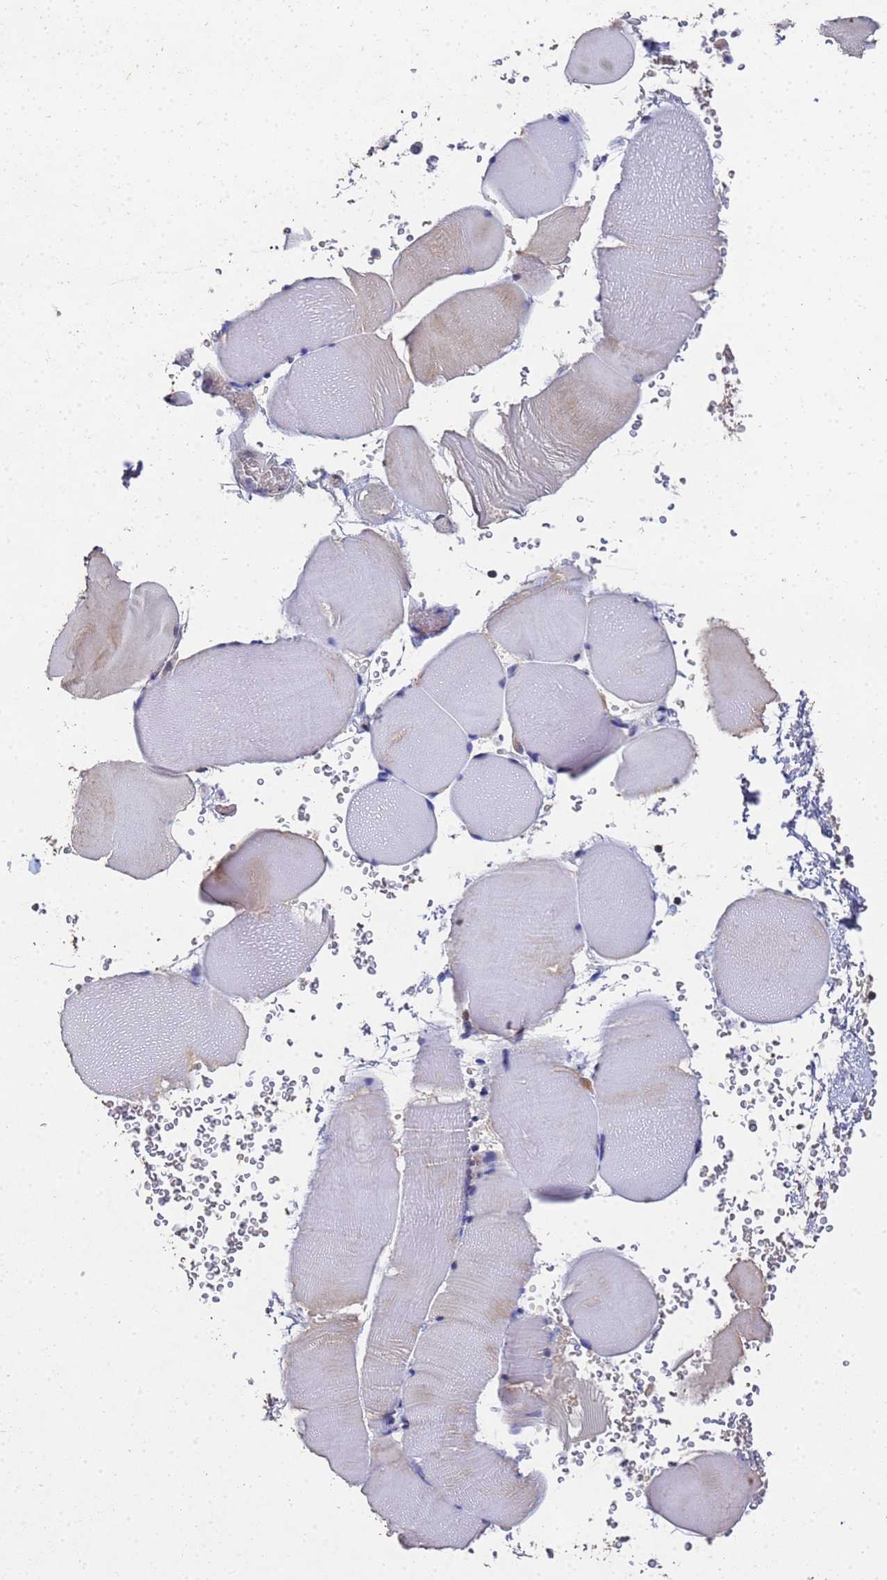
{"staining": {"intensity": "moderate", "quantity": "<25%", "location": "cytoplasmic/membranous"}, "tissue": "skeletal muscle", "cell_type": "Myocytes", "image_type": "normal", "snomed": [{"axis": "morphology", "description": "Normal tissue, NOS"}, {"axis": "topography", "description": "Skeletal muscle"}], "caption": "This photomicrograph reveals IHC staining of benign human skeletal muscle, with low moderate cytoplasmic/membranous staining in approximately <25% of myocytes.", "gene": "NSUN6", "patient": {"sex": "male", "age": 62}}